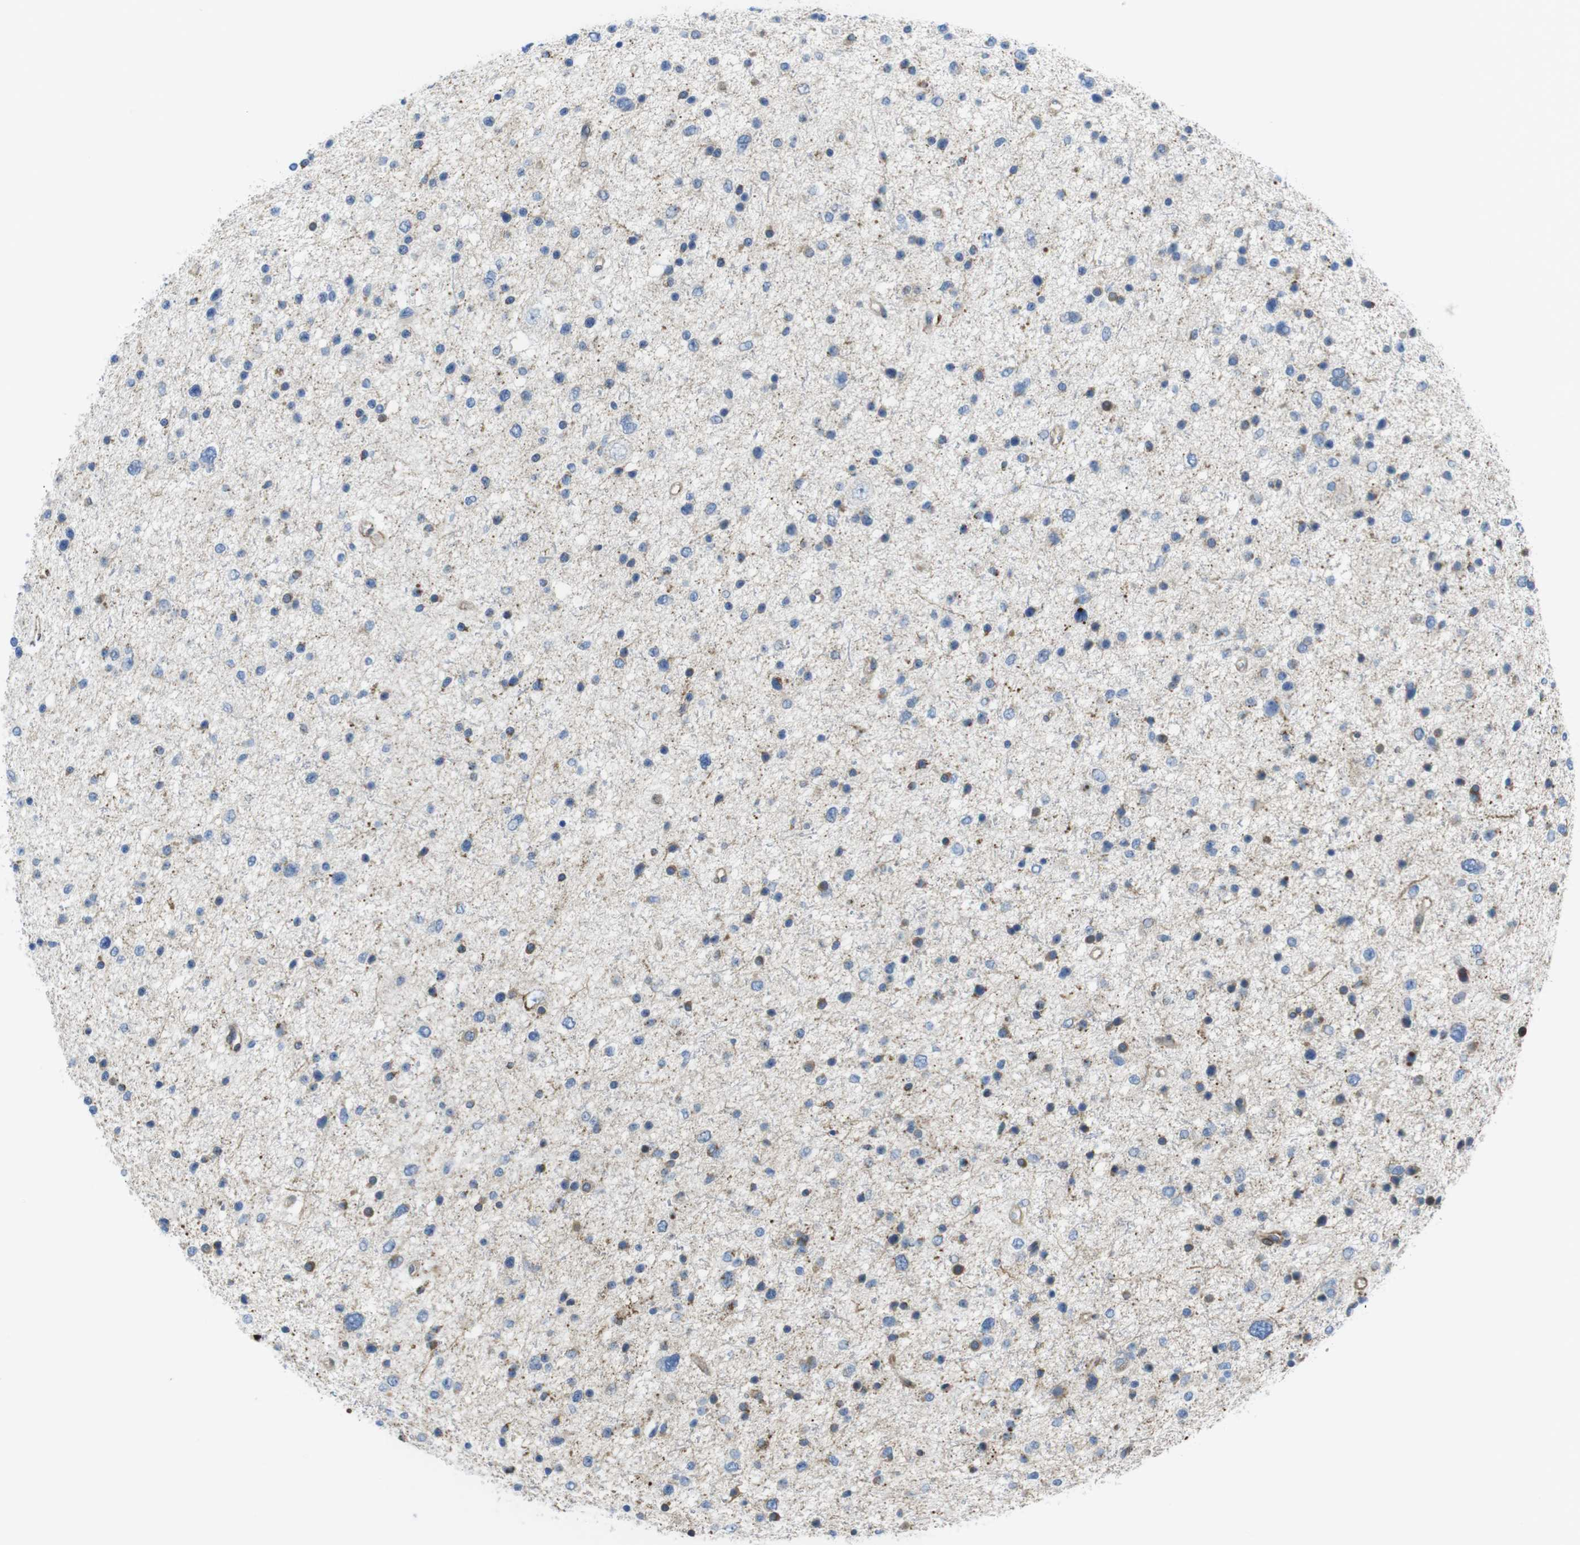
{"staining": {"intensity": "weak", "quantity": "<25%", "location": "cytoplasmic/membranous"}, "tissue": "glioma", "cell_type": "Tumor cells", "image_type": "cancer", "snomed": [{"axis": "morphology", "description": "Glioma, malignant, Low grade"}, {"axis": "topography", "description": "Brain"}], "caption": "Immunohistochemistry micrograph of human malignant low-grade glioma stained for a protein (brown), which reveals no expression in tumor cells.", "gene": "KCNE3", "patient": {"sex": "female", "age": 37}}